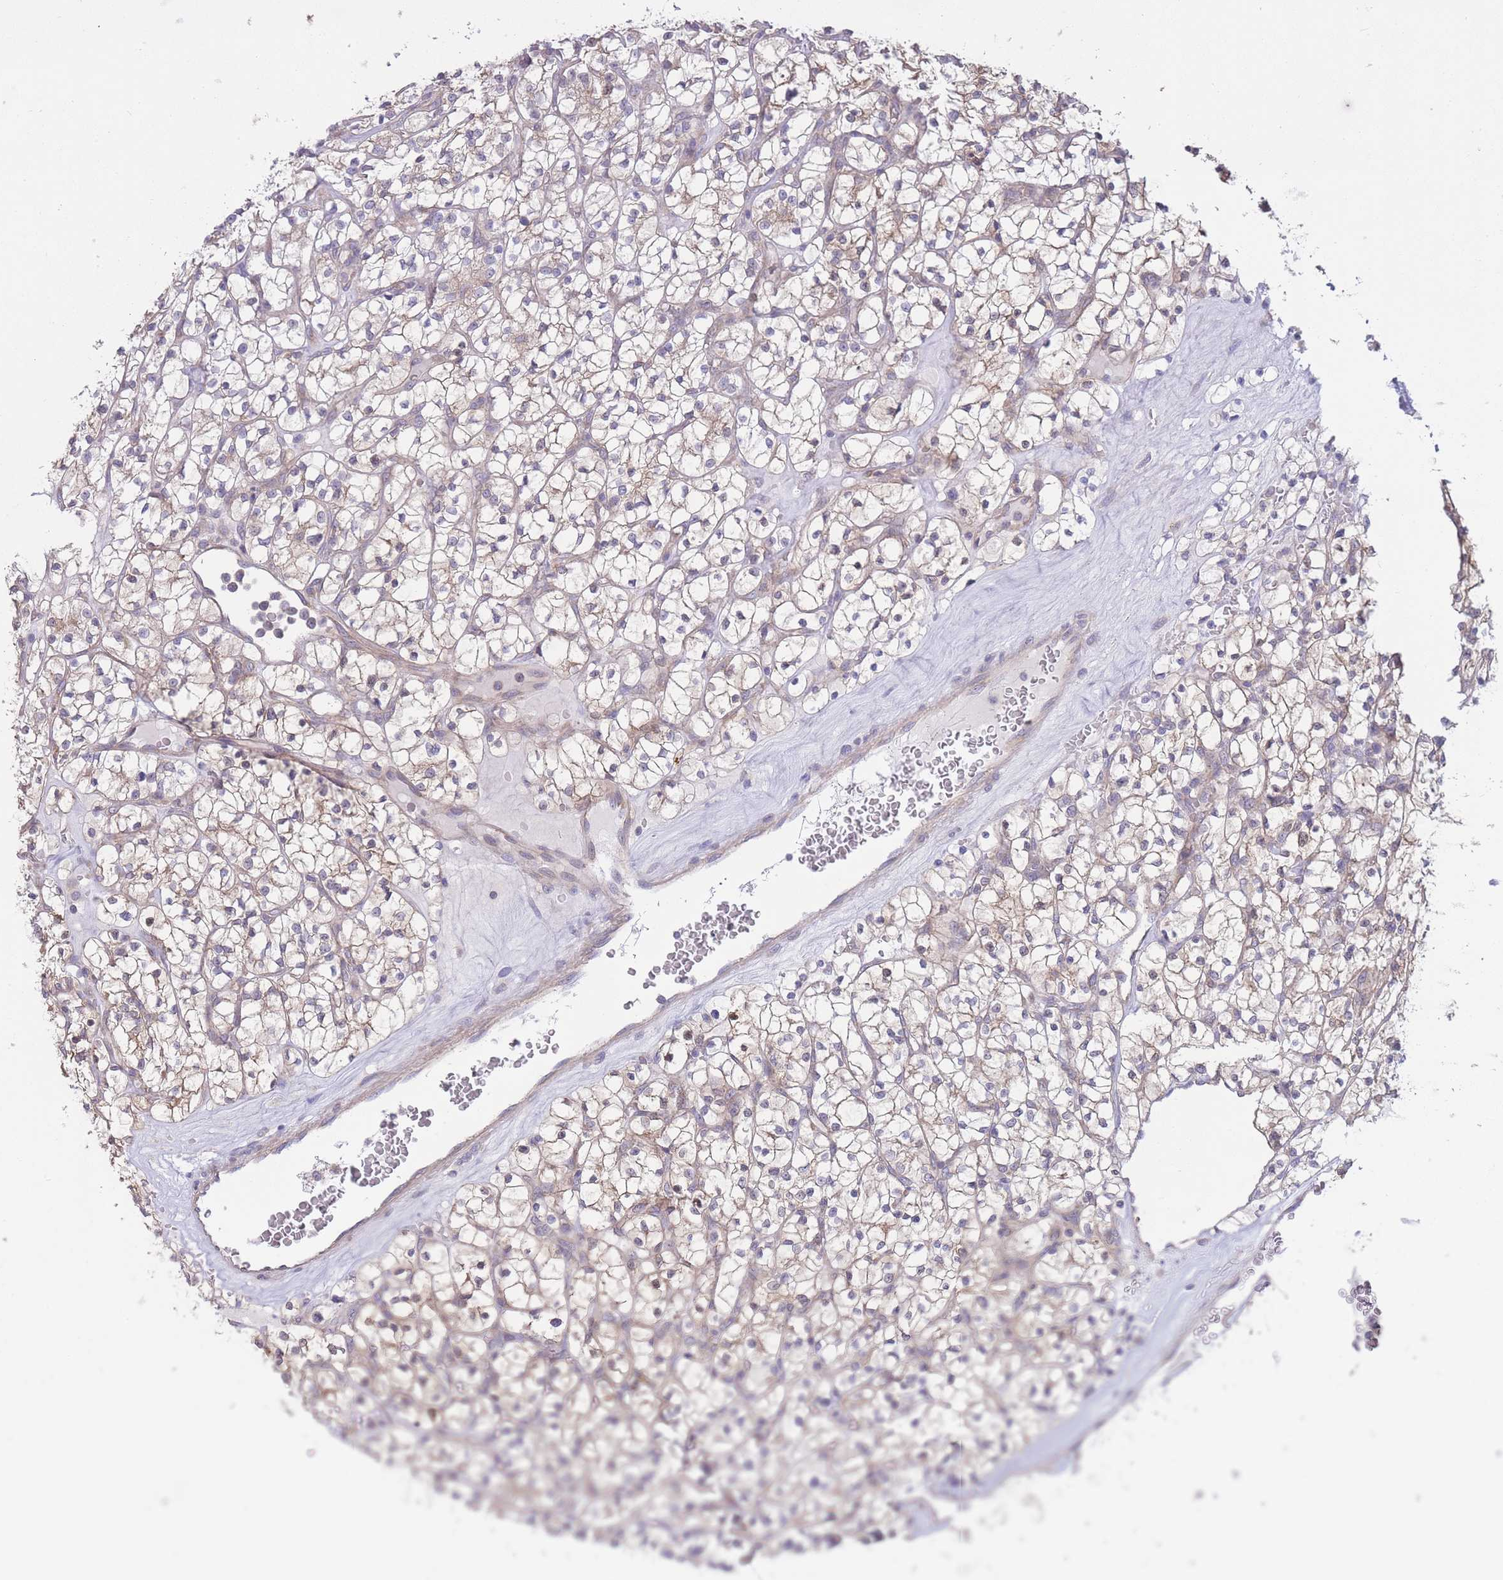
{"staining": {"intensity": "negative", "quantity": "none", "location": "none"}, "tissue": "renal cancer", "cell_type": "Tumor cells", "image_type": "cancer", "snomed": [{"axis": "morphology", "description": "Adenocarcinoma, NOS"}, {"axis": "topography", "description": "Kidney"}], "caption": "Renal cancer (adenocarcinoma) was stained to show a protein in brown. There is no significant positivity in tumor cells. Brightfield microscopy of immunohistochemistry stained with DAB (brown) and hematoxylin (blue), captured at high magnification.", "gene": "ALS2CL", "patient": {"sex": "female", "age": 64}}